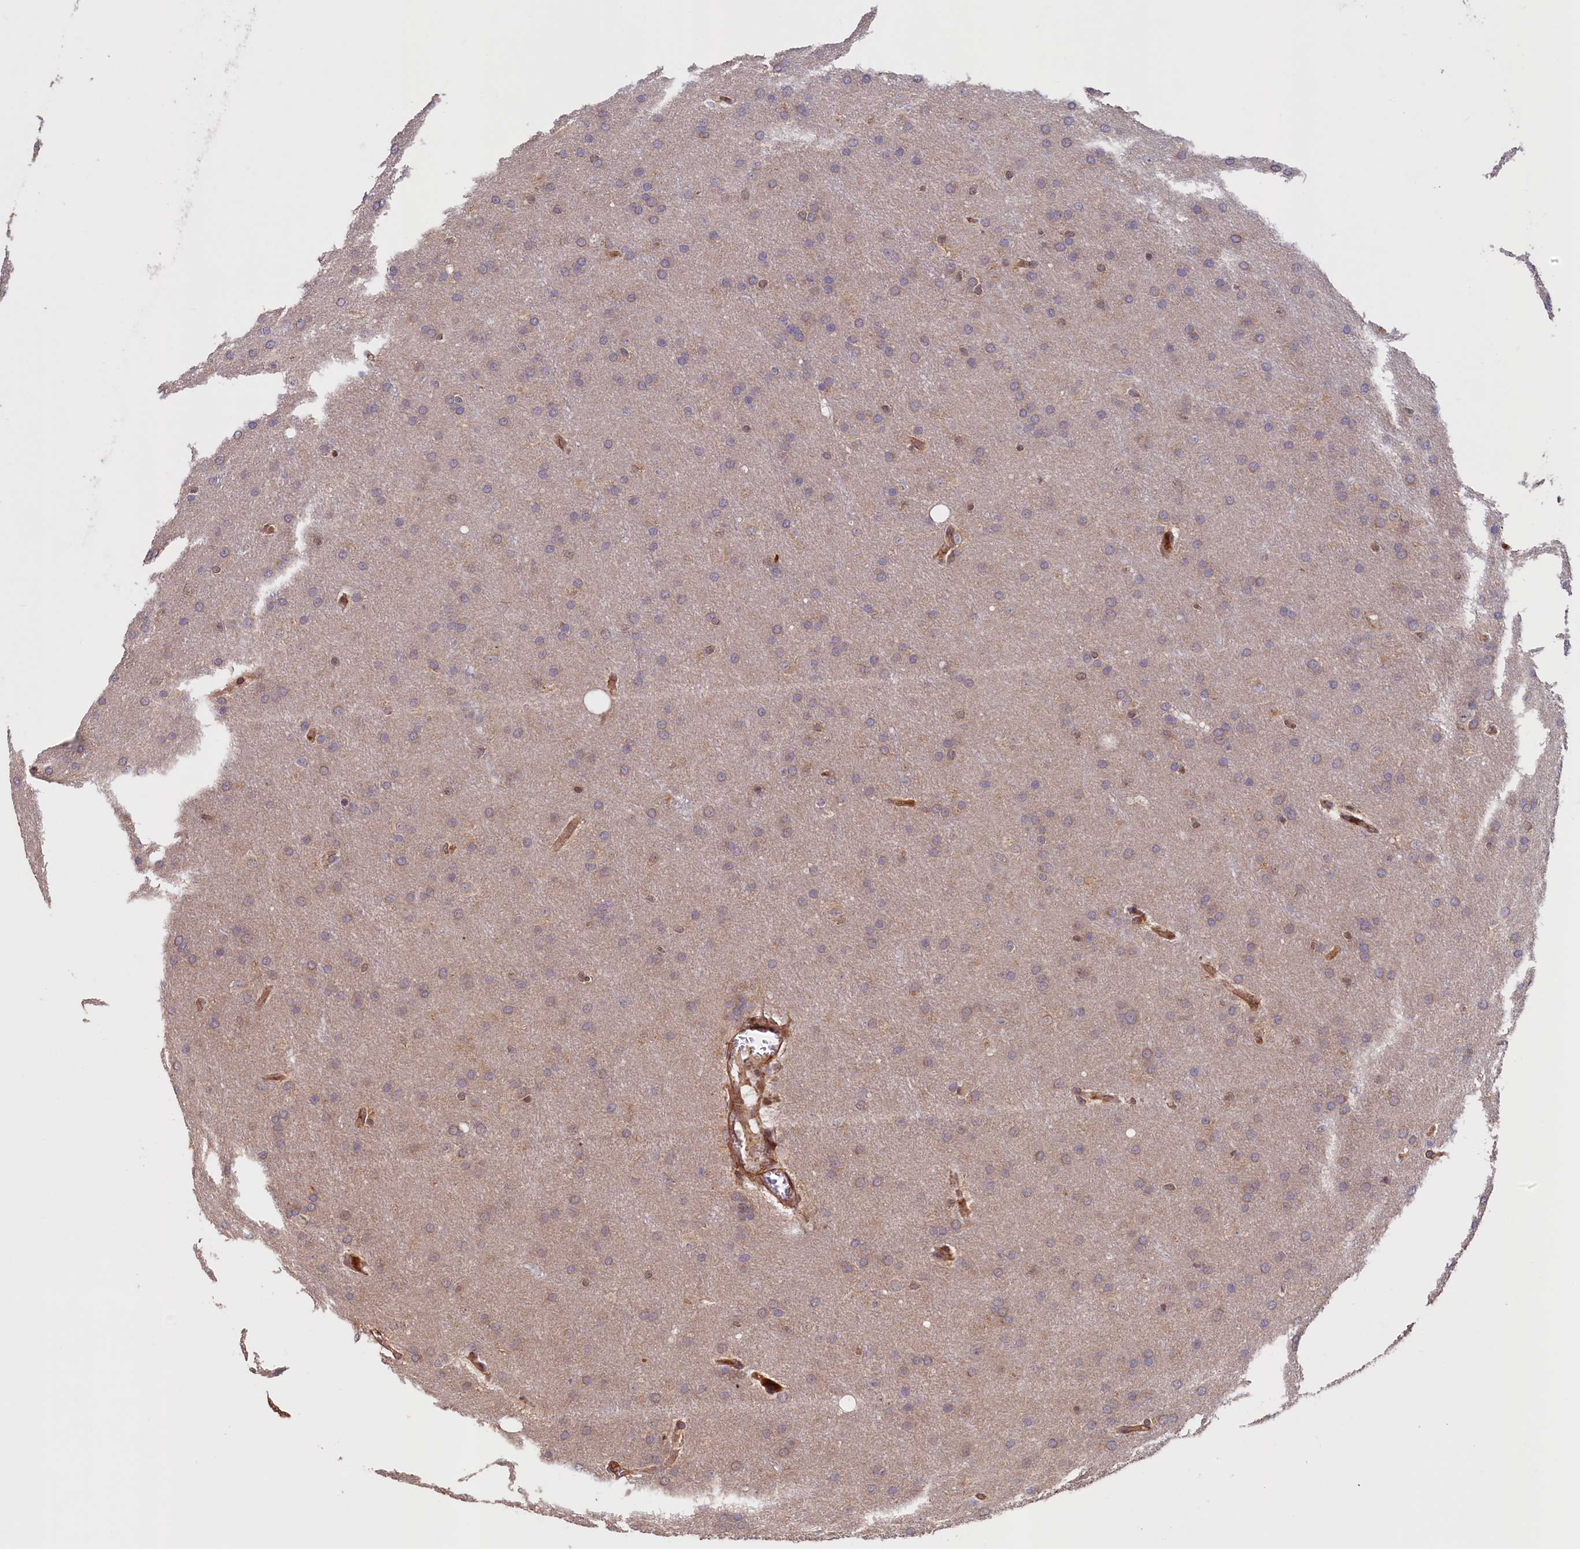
{"staining": {"intensity": "weak", "quantity": "25%-75%", "location": "cytoplasmic/membranous"}, "tissue": "glioma", "cell_type": "Tumor cells", "image_type": "cancer", "snomed": [{"axis": "morphology", "description": "Glioma, malignant, Low grade"}, {"axis": "topography", "description": "Brain"}], "caption": "Immunohistochemical staining of human glioma demonstrates low levels of weak cytoplasmic/membranous protein staining in approximately 25%-75% of tumor cells.", "gene": "DUOXA1", "patient": {"sex": "female", "age": 32}}